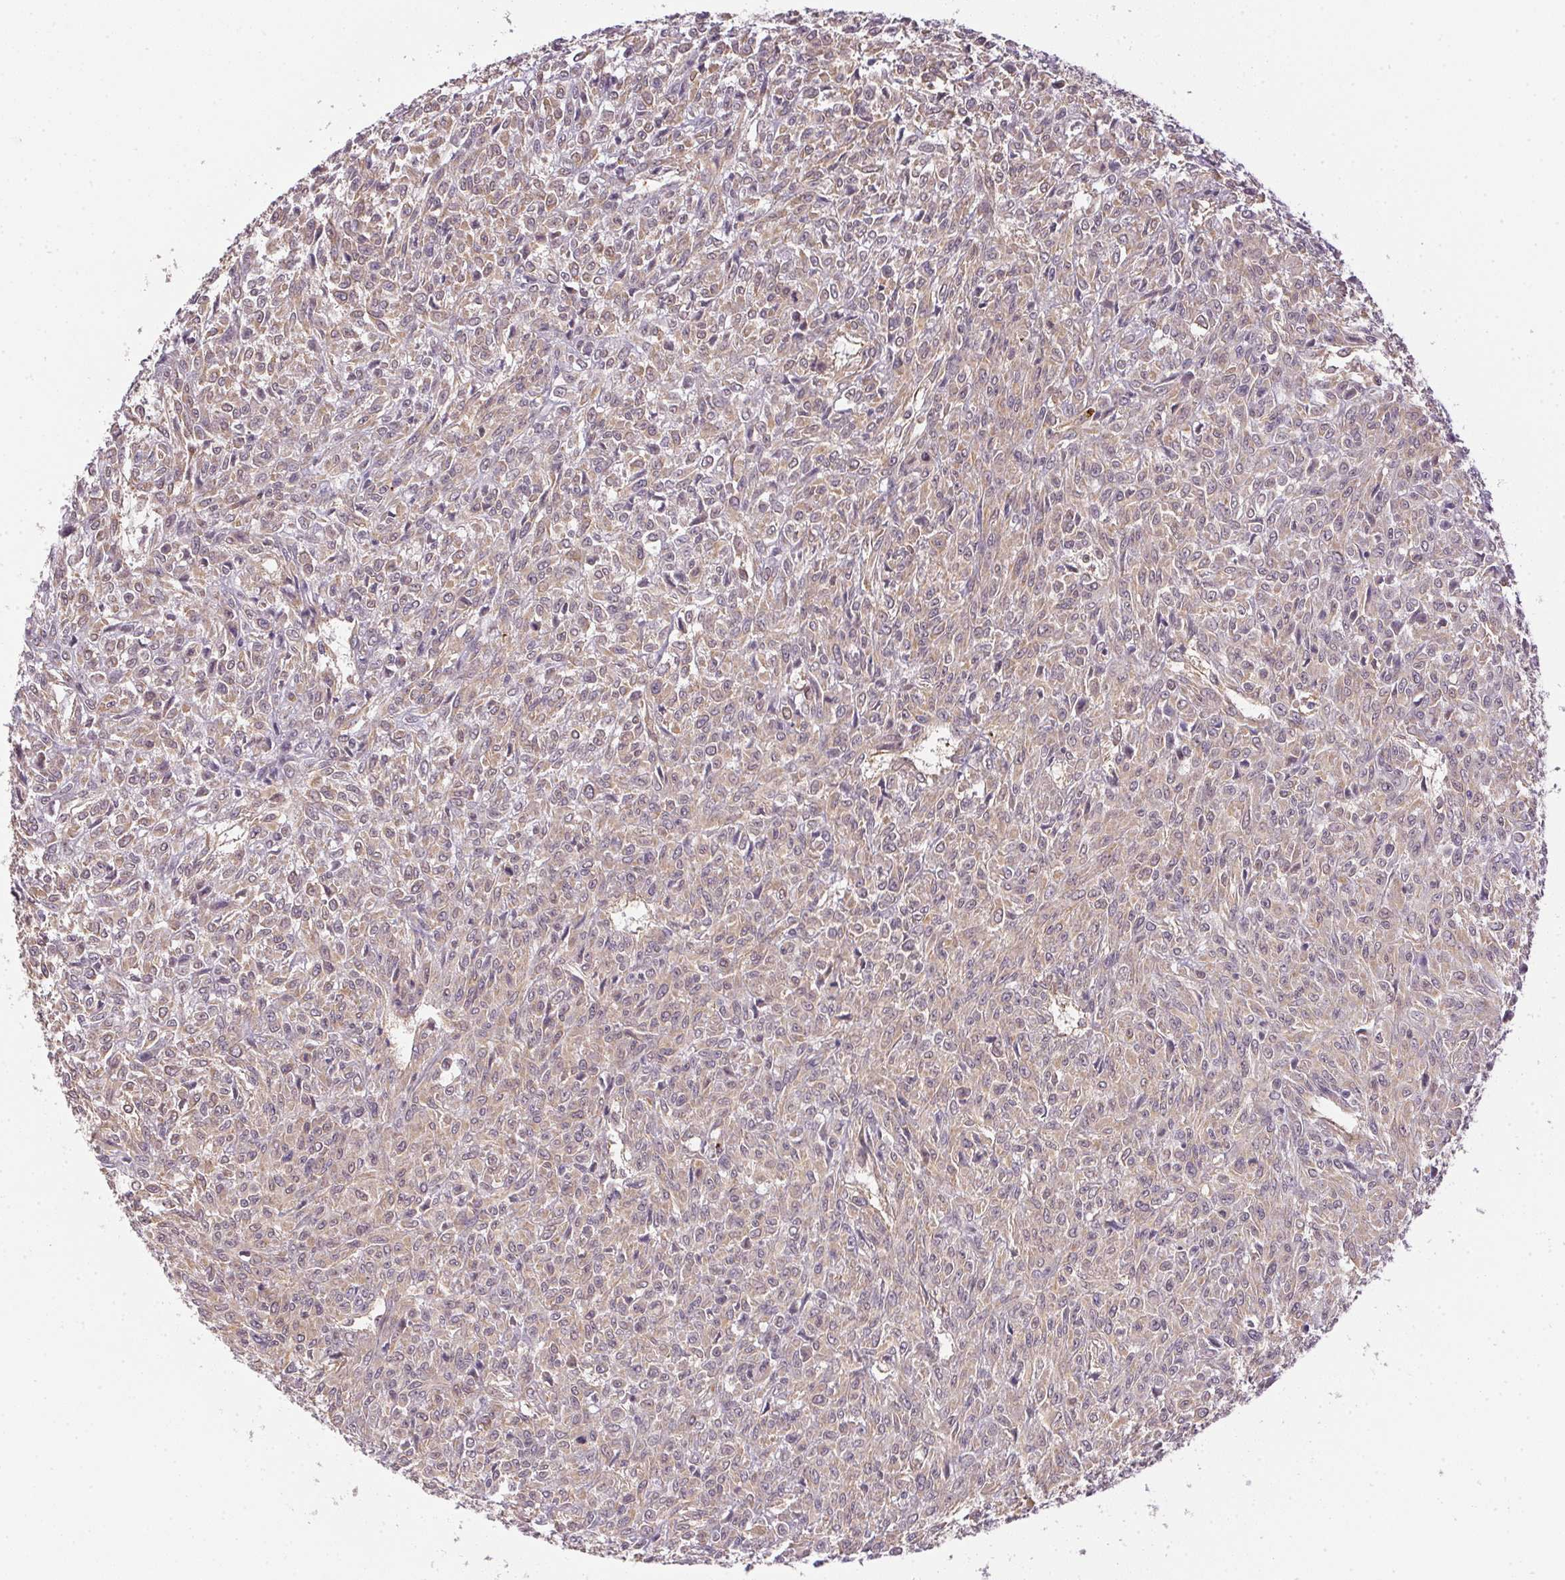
{"staining": {"intensity": "weak", "quantity": "25%-75%", "location": "cytoplasmic/membranous"}, "tissue": "renal cancer", "cell_type": "Tumor cells", "image_type": "cancer", "snomed": [{"axis": "morphology", "description": "Adenocarcinoma, NOS"}, {"axis": "topography", "description": "Kidney"}], "caption": "Renal cancer stained for a protein displays weak cytoplasmic/membranous positivity in tumor cells.", "gene": "CFAP92", "patient": {"sex": "male", "age": 58}}